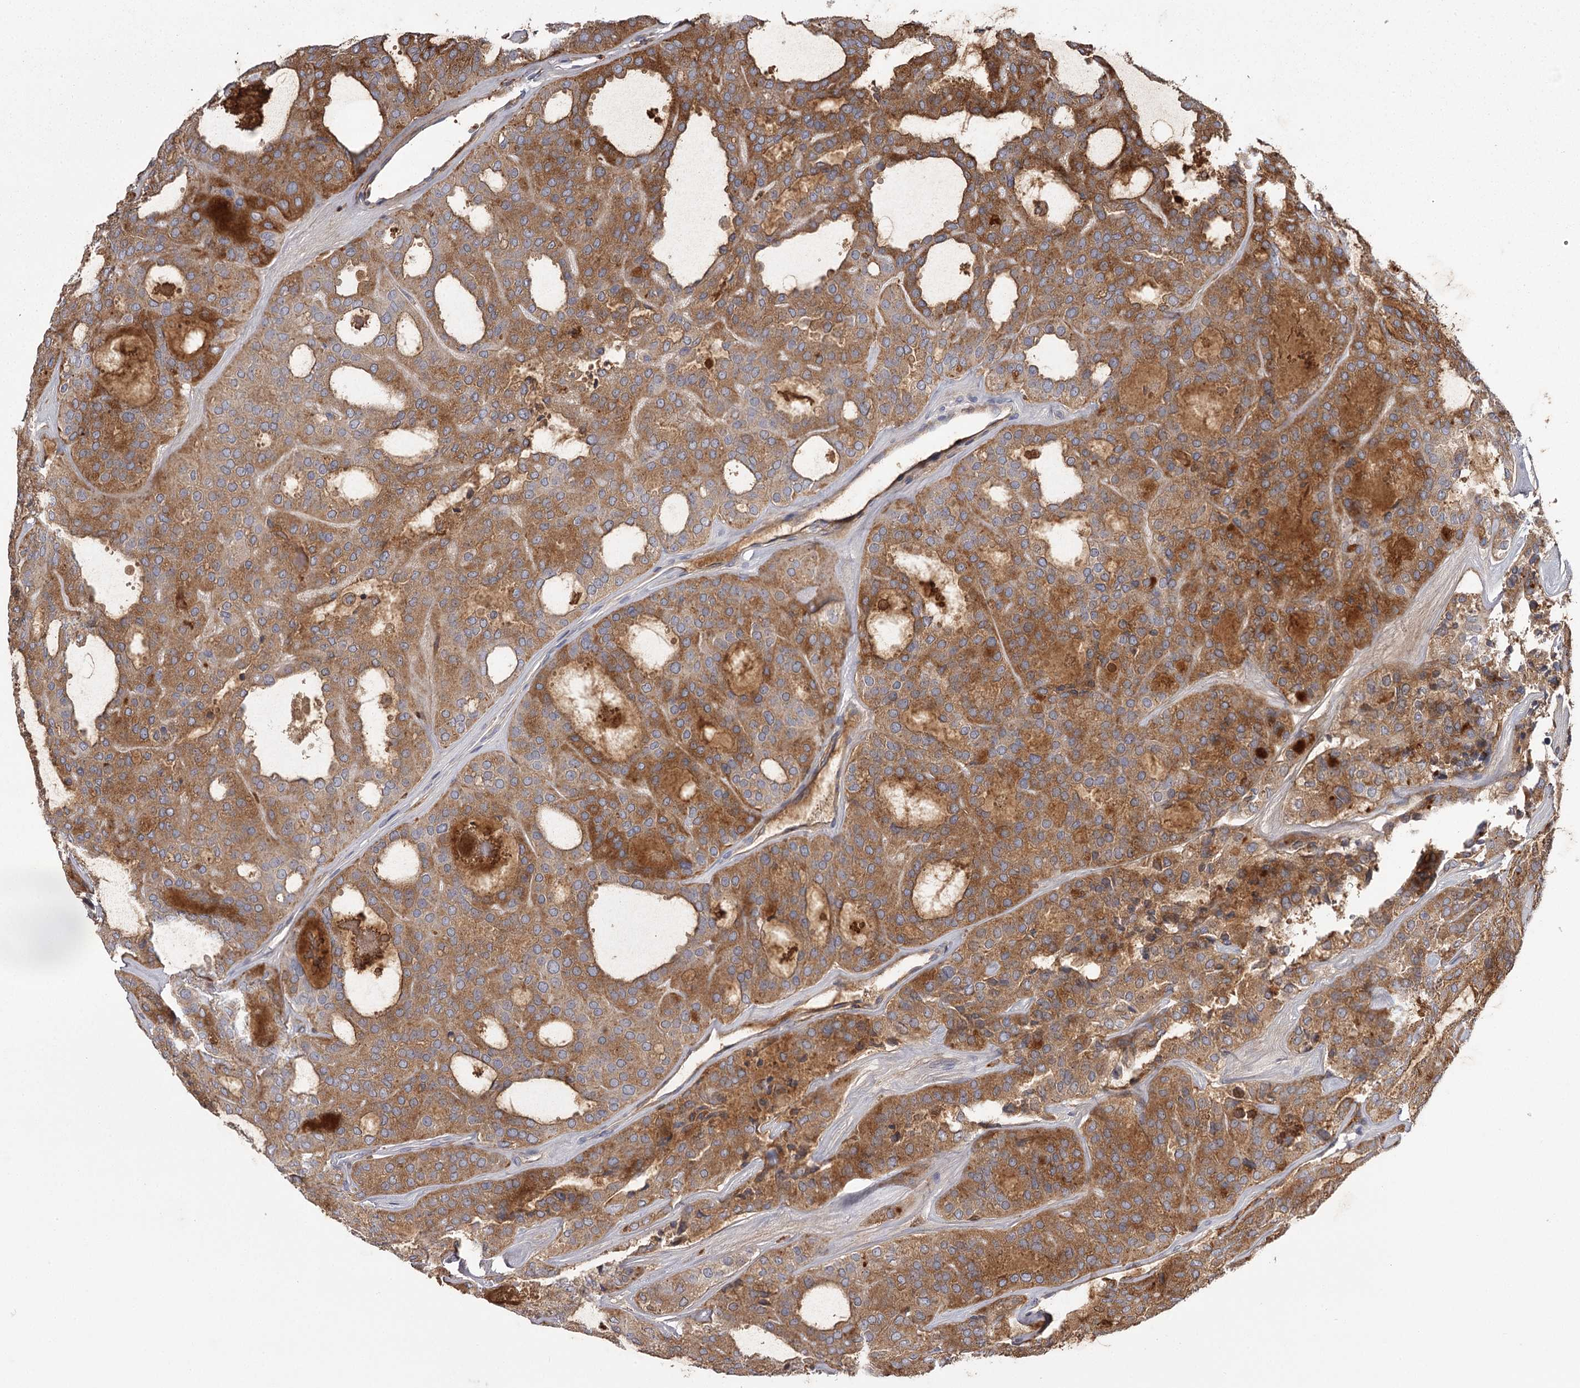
{"staining": {"intensity": "moderate", "quantity": ">75%", "location": "cytoplasmic/membranous"}, "tissue": "thyroid cancer", "cell_type": "Tumor cells", "image_type": "cancer", "snomed": [{"axis": "morphology", "description": "Follicular adenoma carcinoma, NOS"}, {"axis": "topography", "description": "Thyroid gland"}], "caption": "Follicular adenoma carcinoma (thyroid) was stained to show a protein in brown. There is medium levels of moderate cytoplasmic/membranous staining in approximately >75% of tumor cells.", "gene": "RASSF6", "patient": {"sex": "male", "age": 75}}